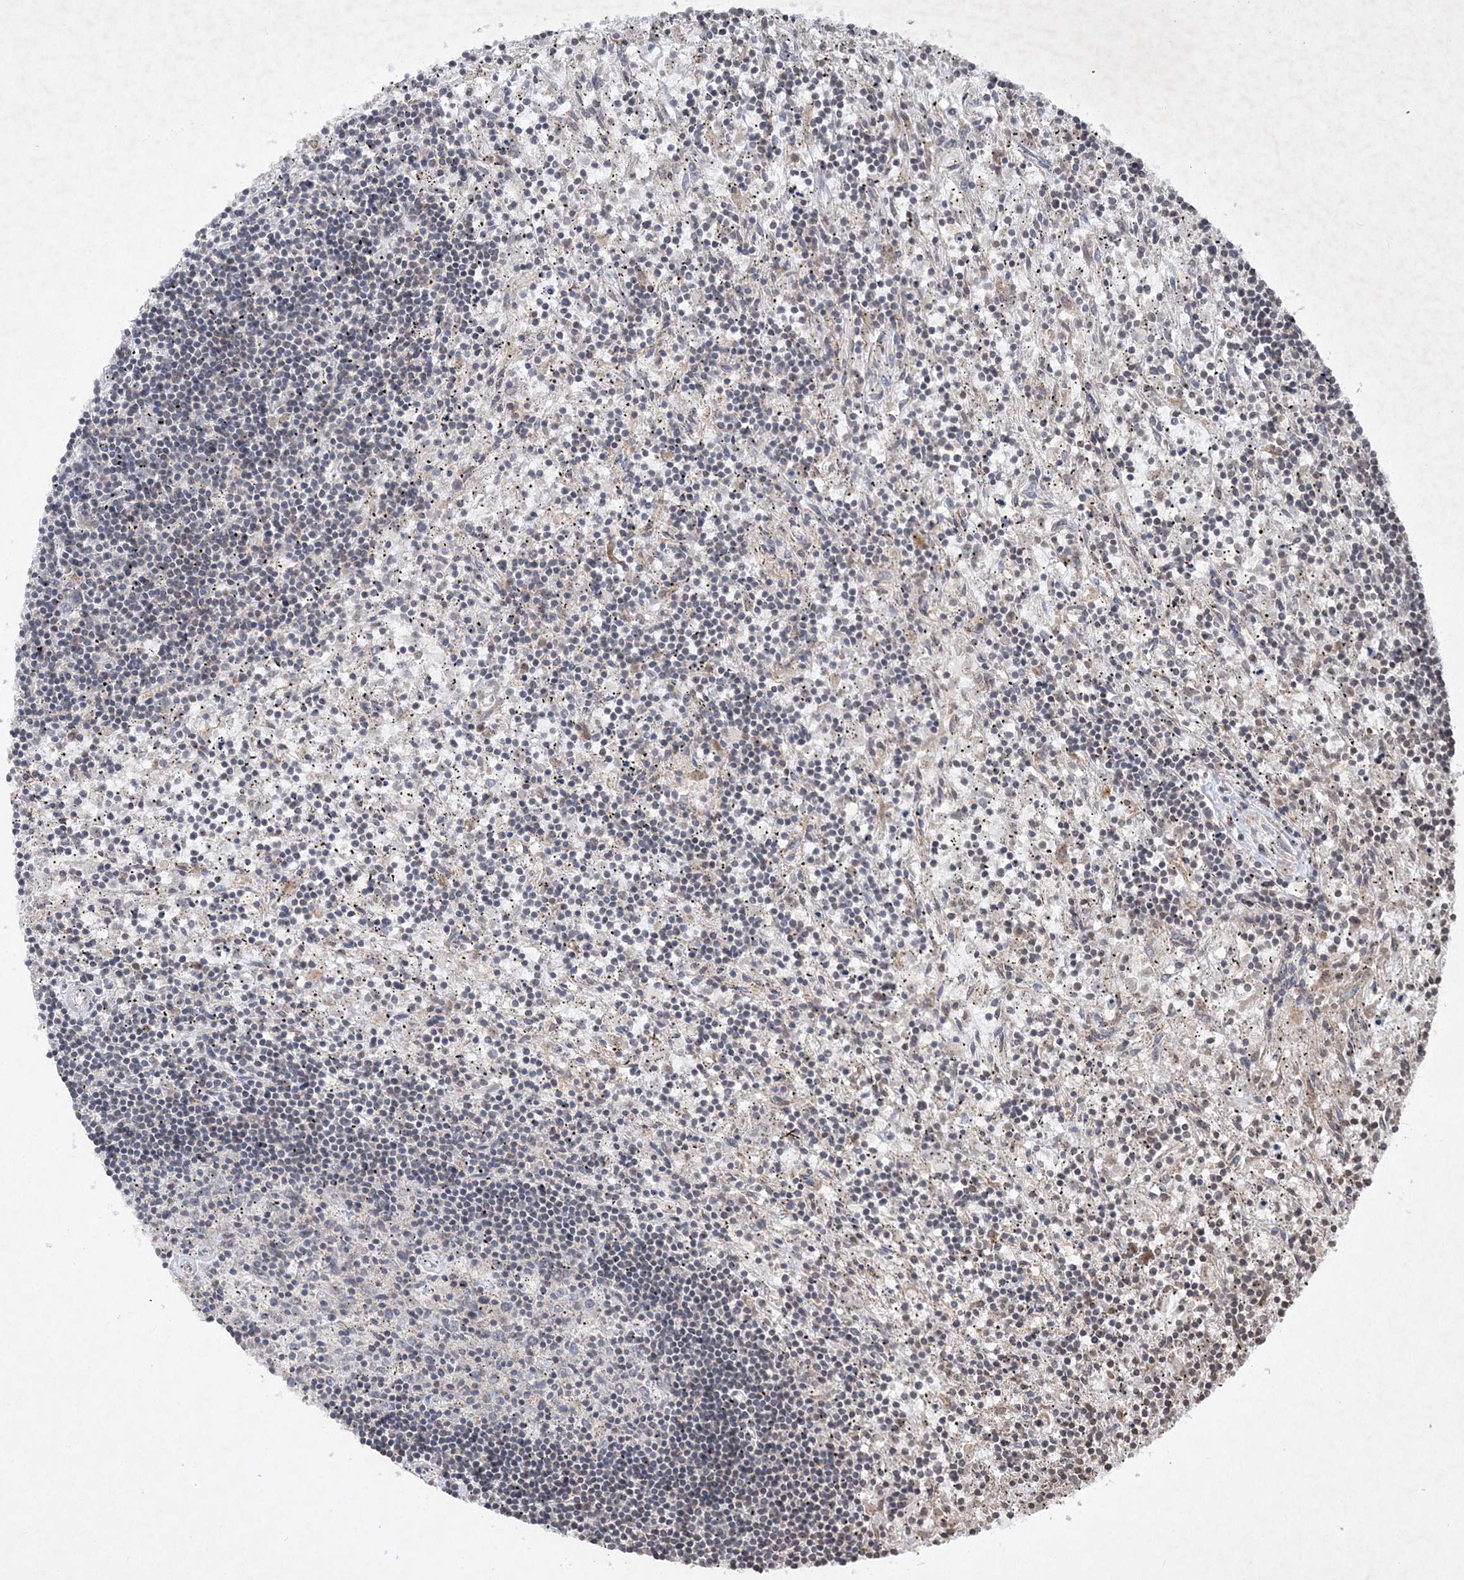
{"staining": {"intensity": "negative", "quantity": "none", "location": "none"}, "tissue": "lymphoma", "cell_type": "Tumor cells", "image_type": "cancer", "snomed": [{"axis": "morphology", "description": "Malignant lymphoma, non-Hodgkin's type, Low grade"}, {"axis": "topography", "description": "Spleen"}], "caption": "High power microscopy micrograph of an IHC photomicrograph of lymphoma, revealing no significant positivity in tumor cells.", "gene": "SOWAHB", "patient": {"sex": "male", "age": 76}}